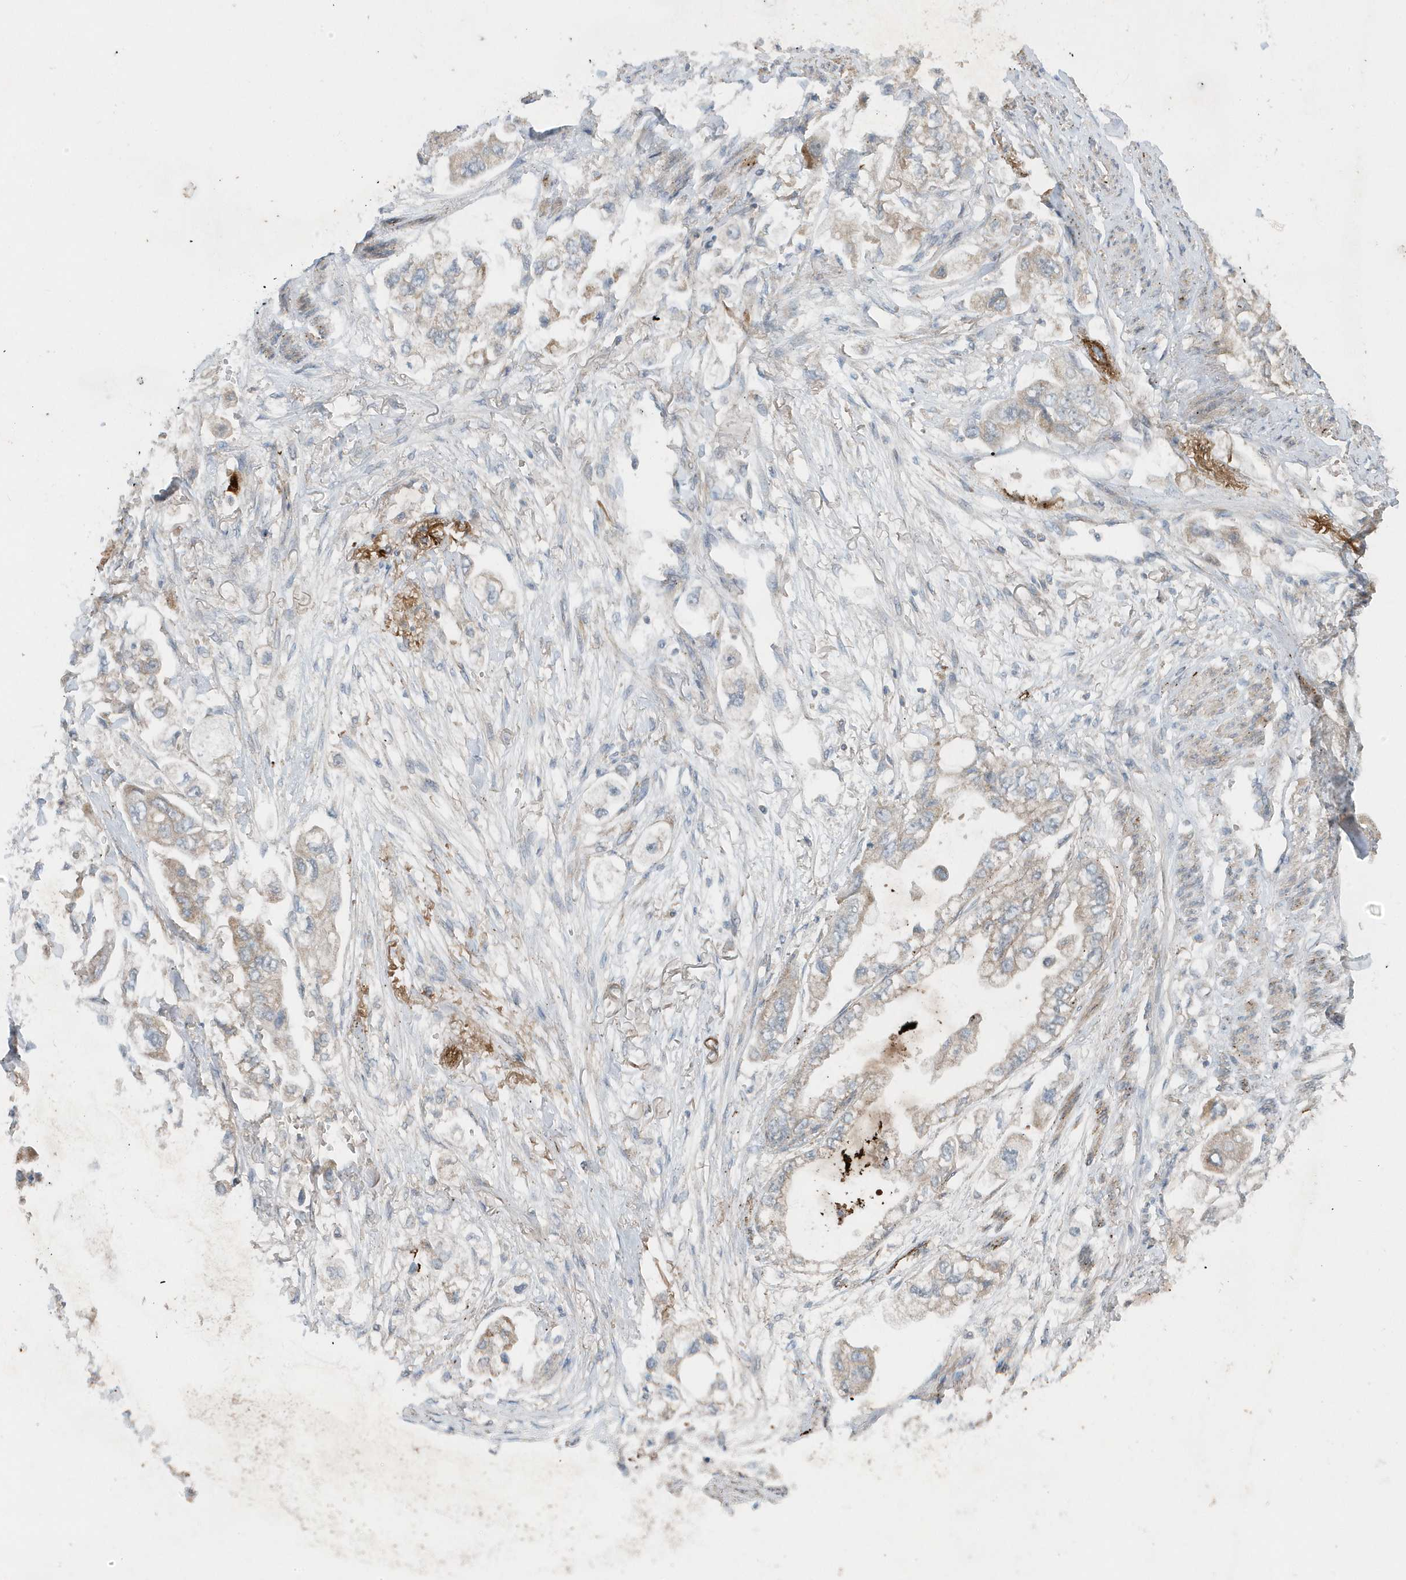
{"staining": {"intensity": "weak", "quantity": "<25%", "location": "cytoplasmic/membranous"}, "tissue": "stomach cancer", "cell_type": "Tumor cells", "image_type": "cancer", "snomed": [{"axis": "morphology", "description": "Adenocarcinoma, NOS"}, {"axis": "topography", "description": "Stomach"}], "caption": "IHC of stomach cancer (adenocarcinoma) shows no staining in tumor cells.", "gene": "SLC38A2", "patient": {"sex": "male", "age": 62}}